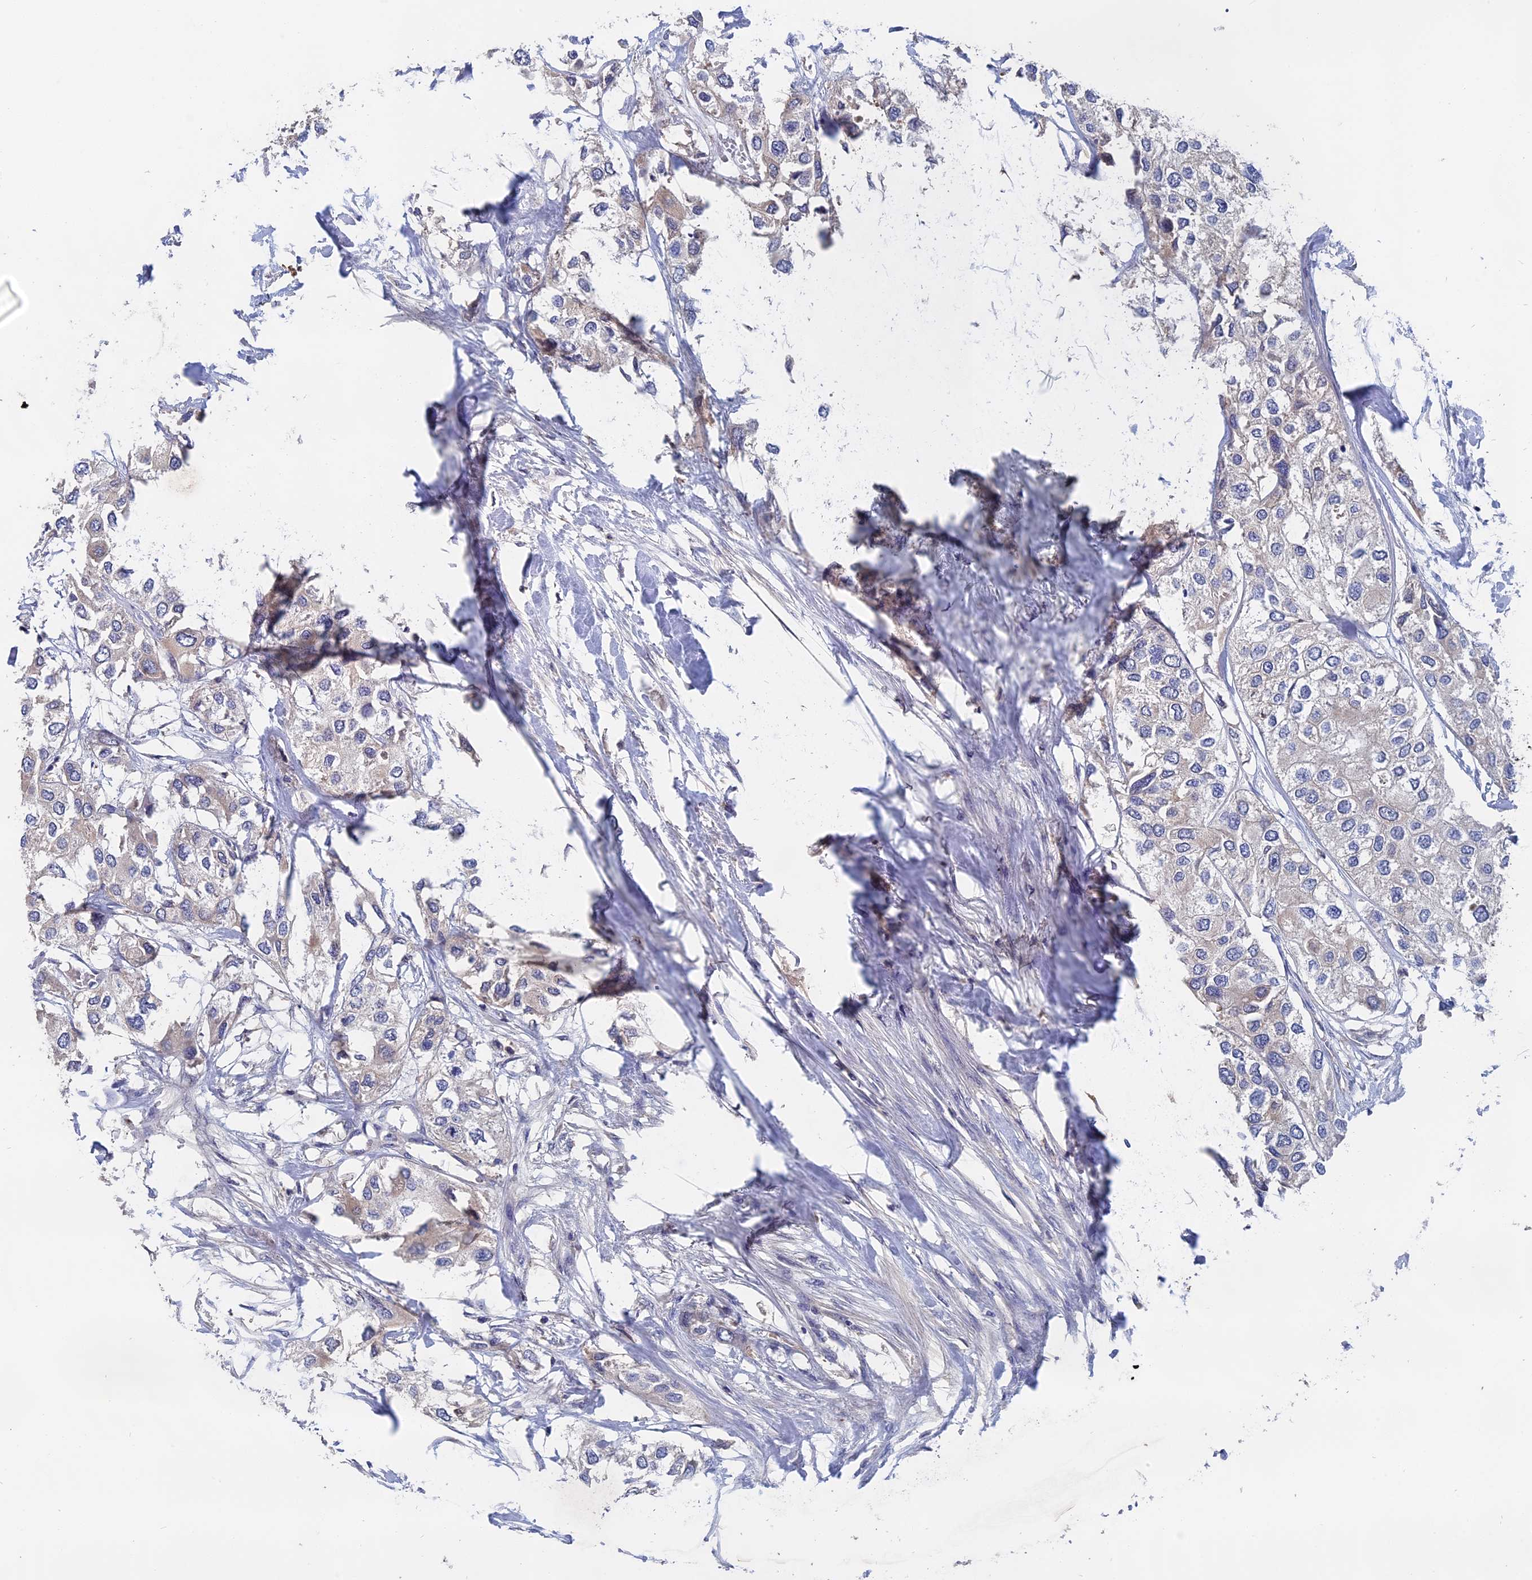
{"staining": {"intensity": "negative", "quantity": "none", "location": "none"}, "tissue": "urothelial cancer", "cell_type": "Tumor cells", "image_type": "cancer", "snomed": [{"axis": "morphology", "description": "Urothelial carcinoma, High grade"}, {"axis": "topography", "description": "Urinary bladder"}], "caption": "The image exhibits no staining of tumor cells in urothelial cancer.", "gene": "SLC33A1", "patient": {"sex": "male", "age": 64}}